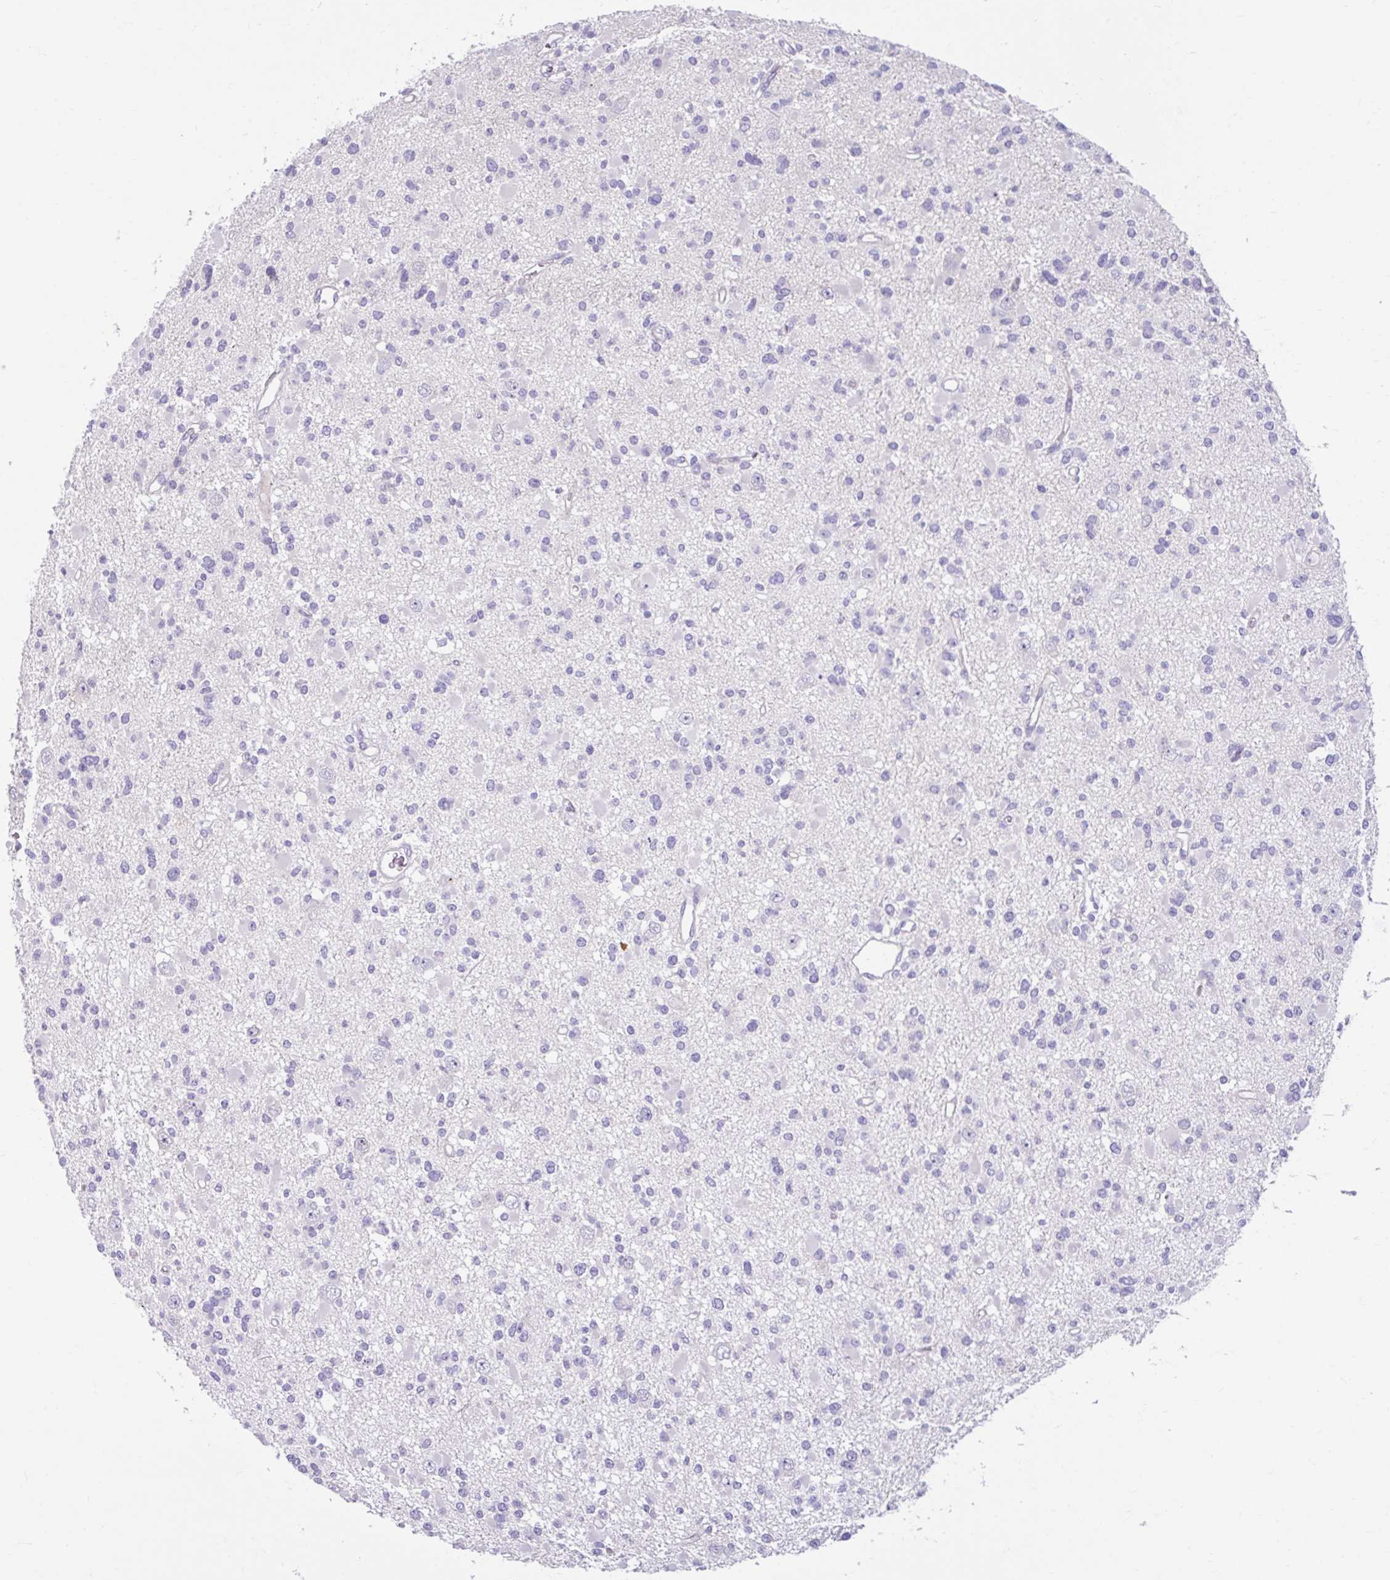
{"staining": {"intensity": "negative", "quantity": "none", "location": "none"}, "tissue": "glioma", "cell_type": "Tumor cells", "image_type": "cancer", "snomed": [{"axis": "morphology", "description": "Glioma, malignant, Low grade"}, {"axis": "topography", "description": "Brain"}], "caption": "Tumor cells show no significant protein expression in glioma.", "gene": "FAM153A", "patient": {"sex": "female", "age": 22}}